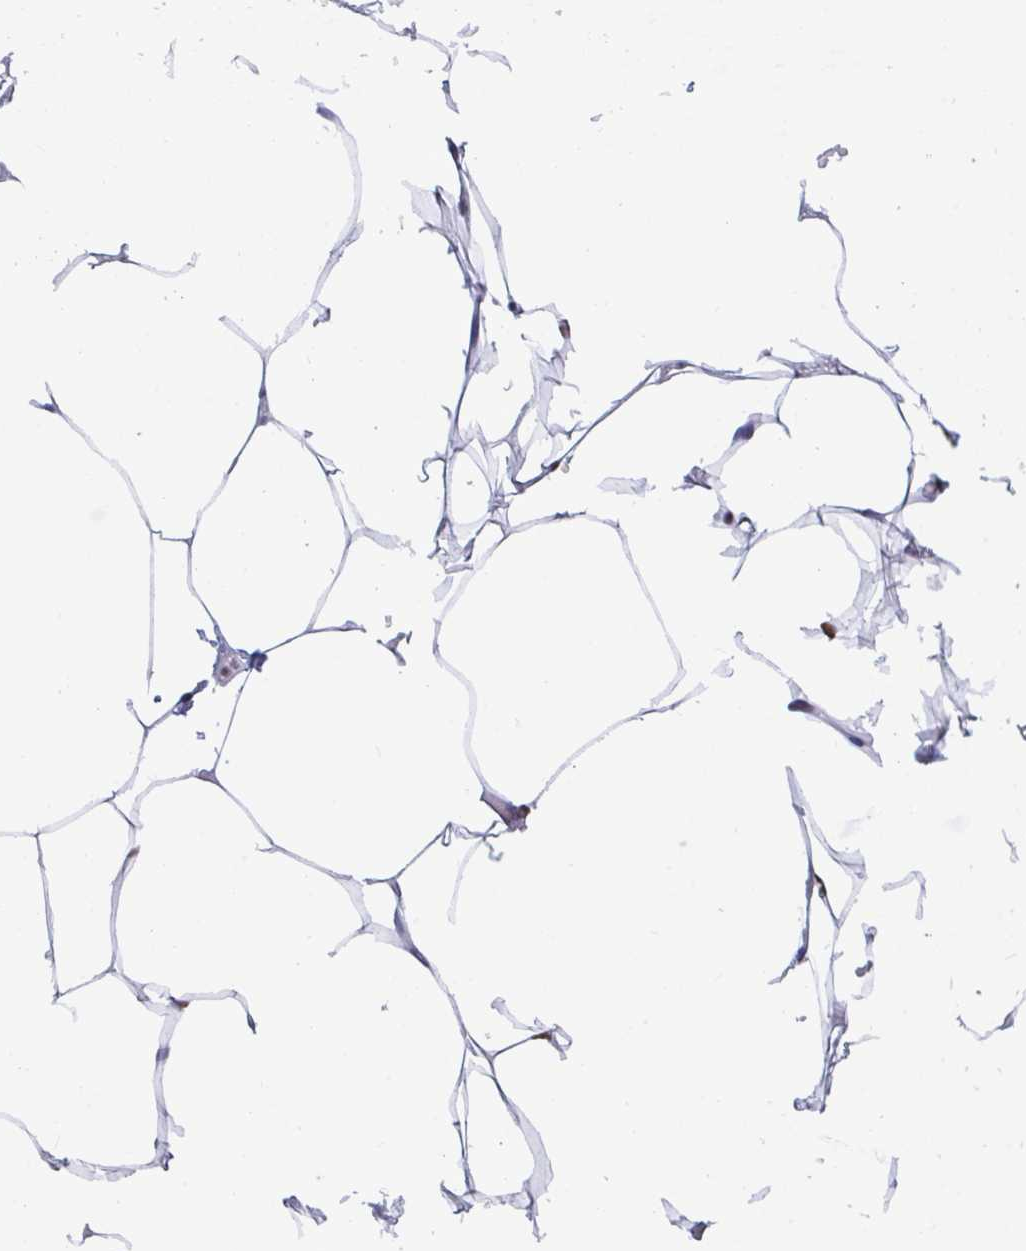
{"staining": {"intensity": "negative", "quantity": "none", "location": "none"}, "tissue": "breast", "cell_type": "Adipocytes", "image_type": "normal", "snomed": [{"axis": "morphology", "description": "Normal tissue, NOS"}, {"axis": "topography", "description": "Breast"}], "caption": "Micrograph shows no significant protein positivity in adipocytes of normal breast. The staining is performed using DAB (3,3'-diaminobenzidine) brown chromogen with nuclei counter-stained in using hematoxylin.", "gene": "SUPT16H", "patient": {"sex": "female", "age": 27}}